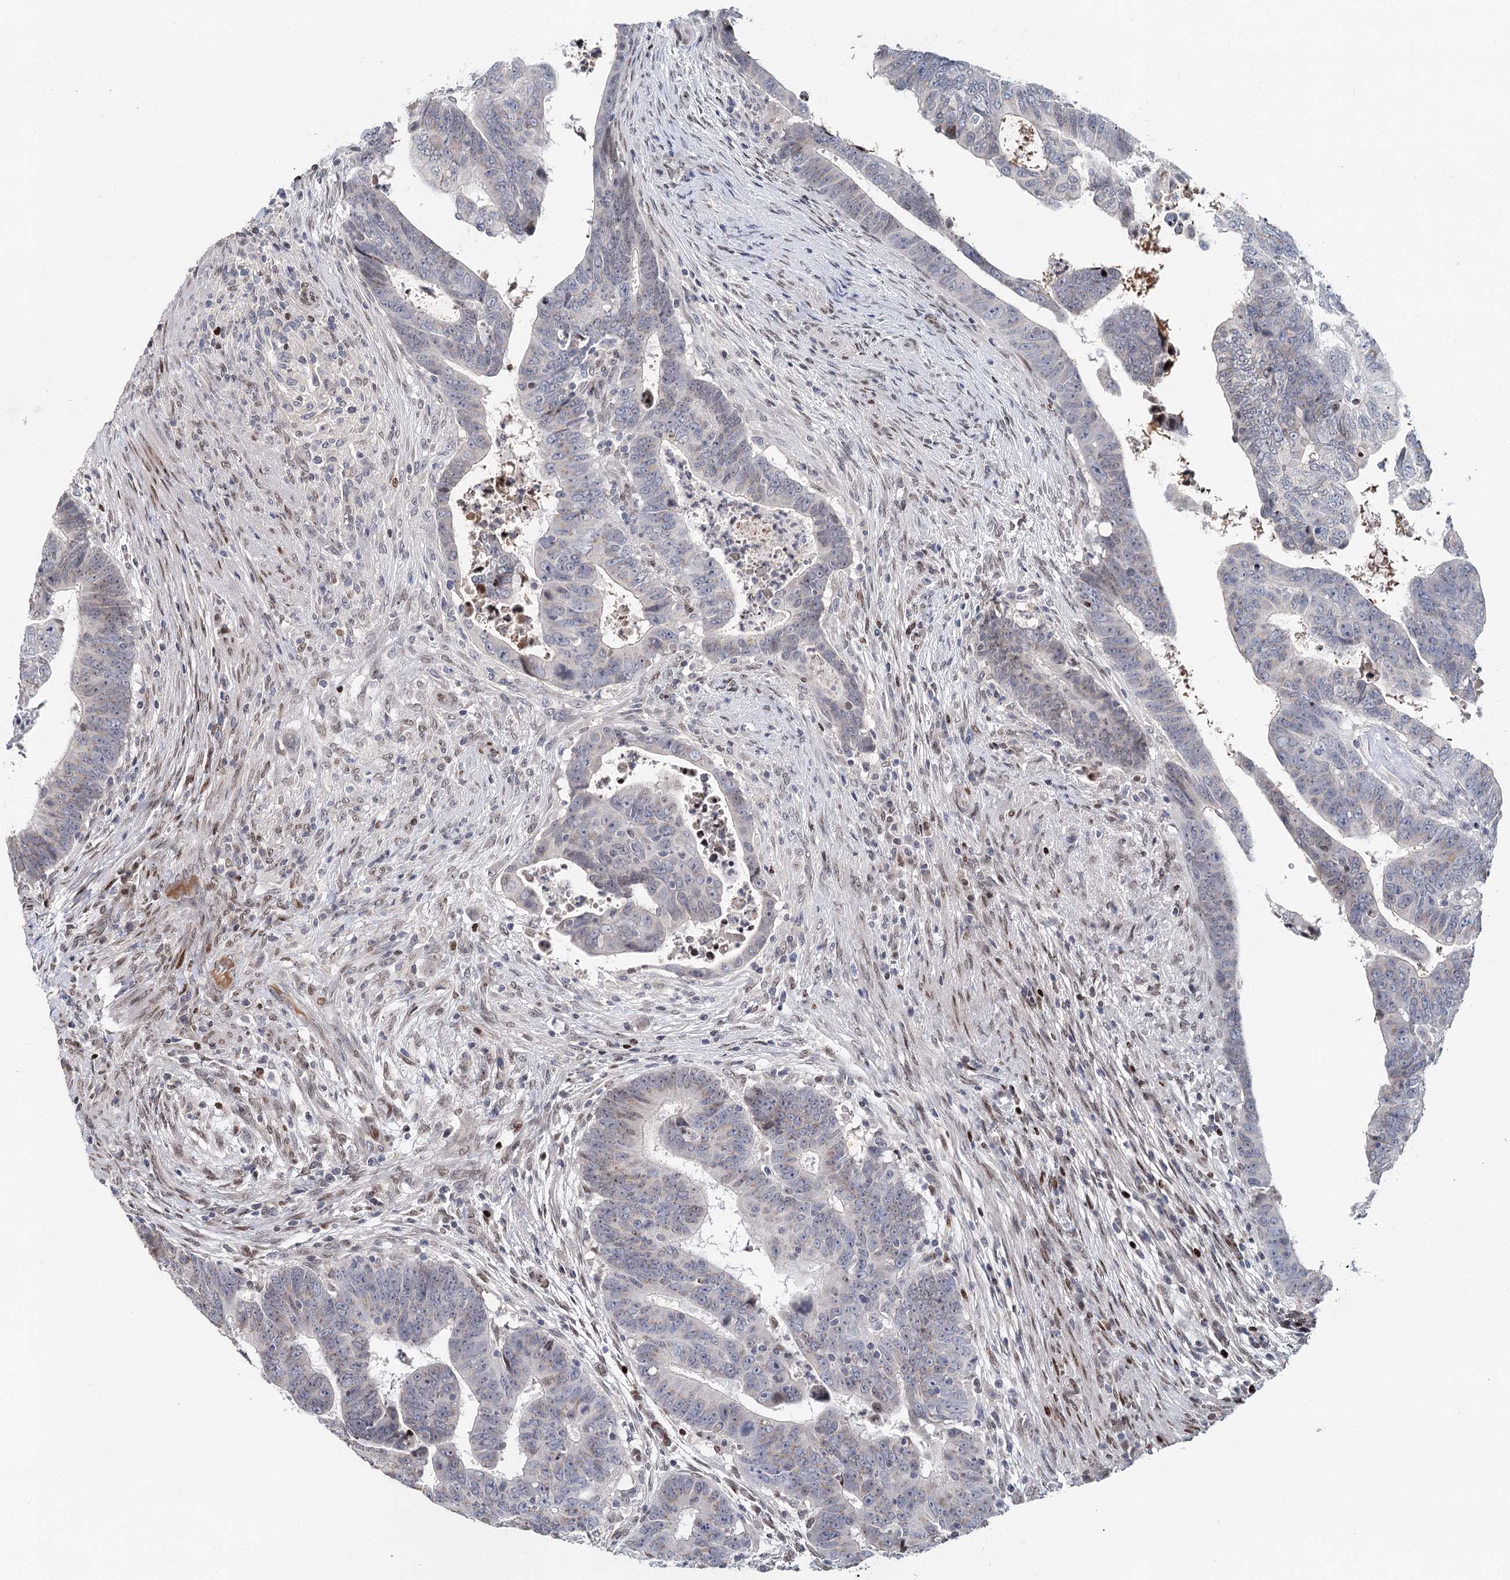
{"staining": {"intensity": "weak", "quantity": "<25%", "location": "nuclear"}, "tissue": "colorectal cancer", "cell_type": "Tumor cells", "image_type": "cancer", "snomed": [{"axis": "morphology", "description": "Normal tissue, NOS"}, {"axis": "morphology", "description": "Adenocarcinoma, NOS"}, {"axis": "topography", "description": "Rectum"}], "caption": "High power microscopy micrograph of an immunohistochemistry histopathology image of adenocarcinoma (colorectal), revealing no significant staining in tumor cells.", "gene": "FRMD4A", "patient": {"sex": "female", "age": 65}}